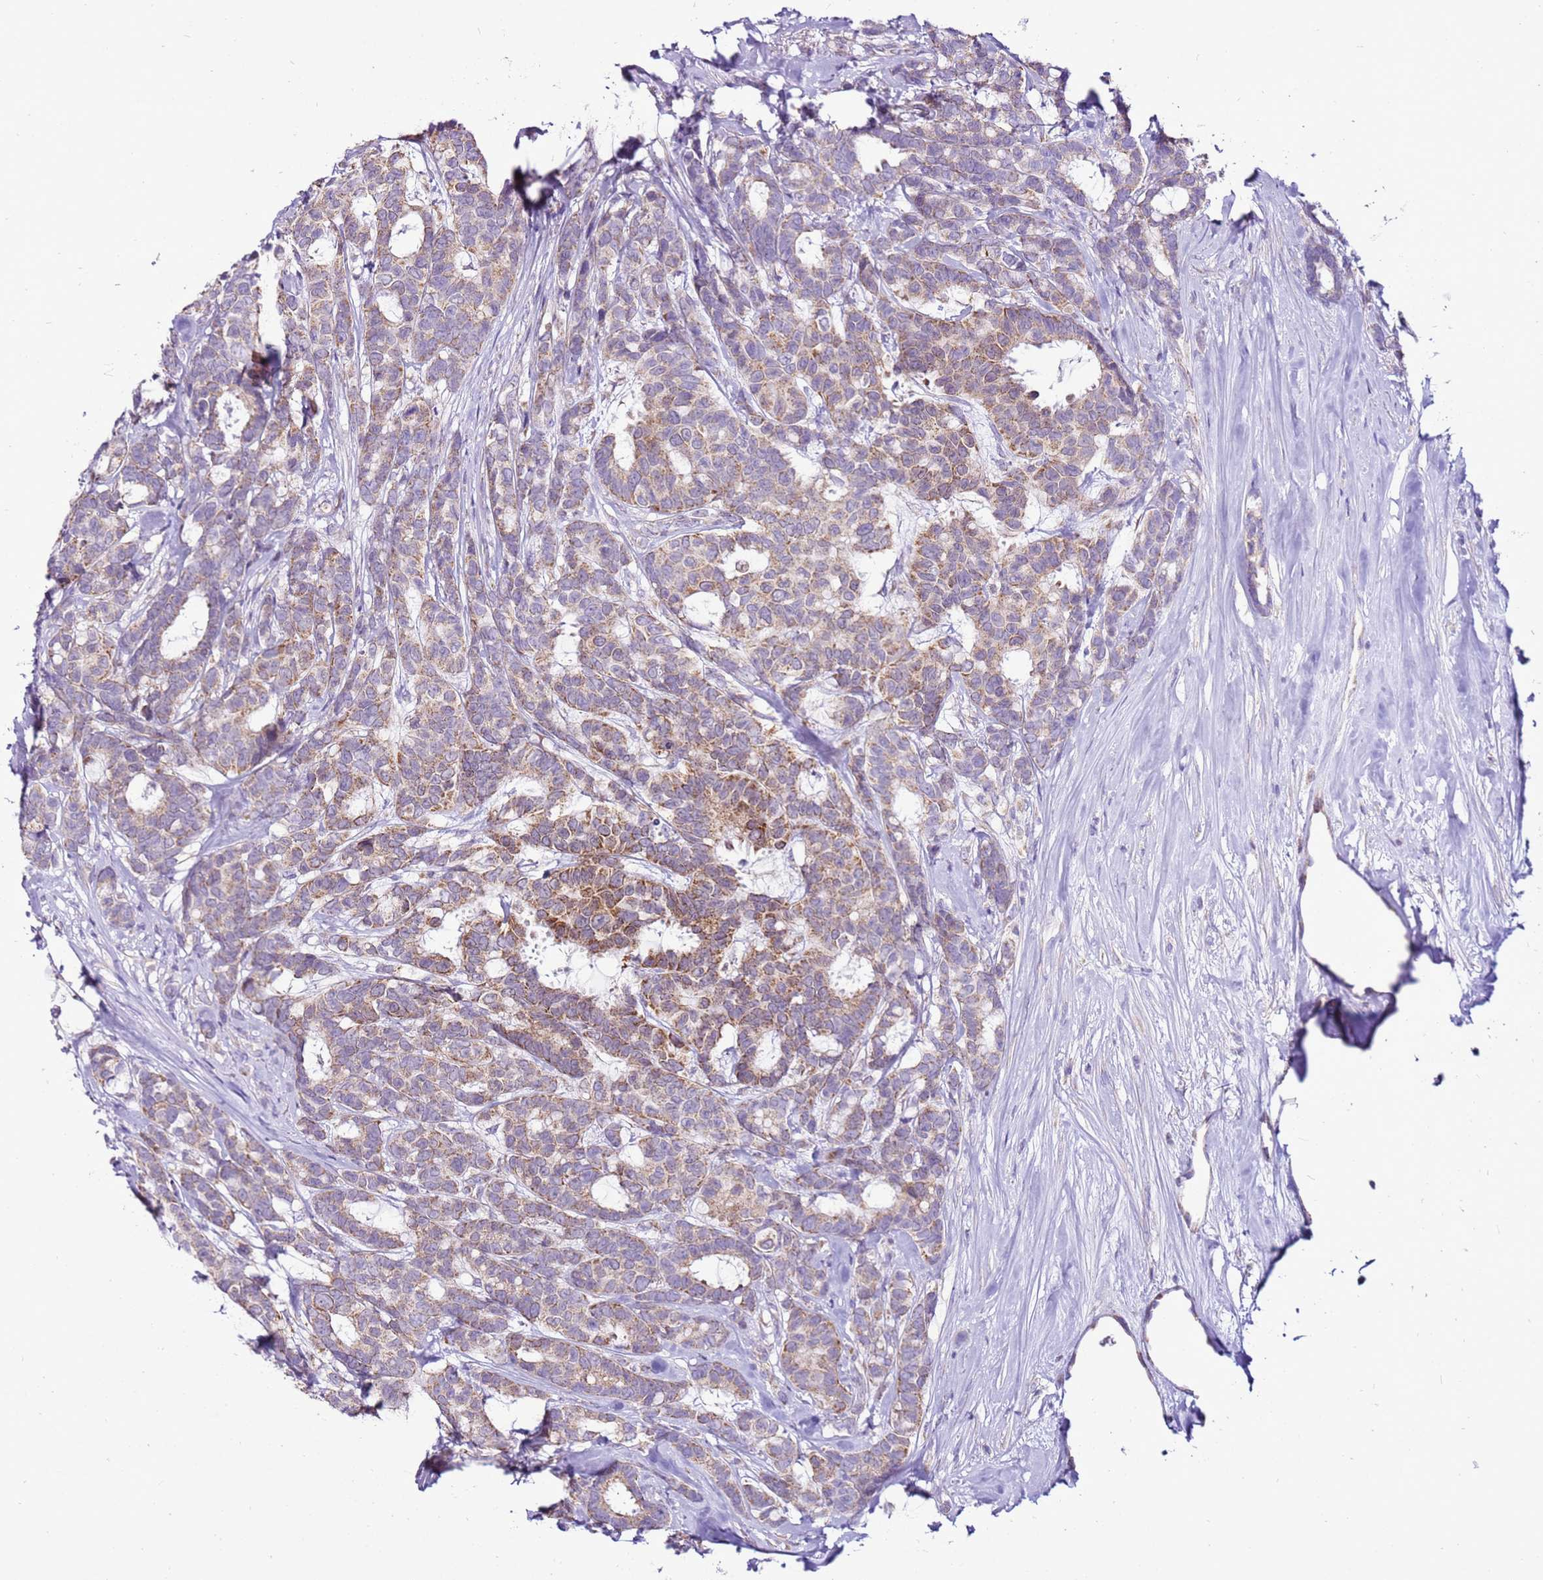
{"staining": {"intensity": "moderate", "quantity": "25%-75%", "location": "cytoplasmic/membranous"}, "tissue": "breast cancer", "cell_type": "Tumor cells", "image_type": "cancer", "snomed": [{"axis": "morphology", "description": "Duct carcinoma"}, {"axis": "topography", "description": "Breast"}], "caption": "This image shows infiltrating ductal carcinoma (breast) stained with IHC to label a protein in brown. The cytoplasmic/membranous of tumor cells show moderate positivity for the protein. Nuclei are counter-stained blue.", "gene": "MRPL36", "patient": {"sex": "female", "age": 87}}